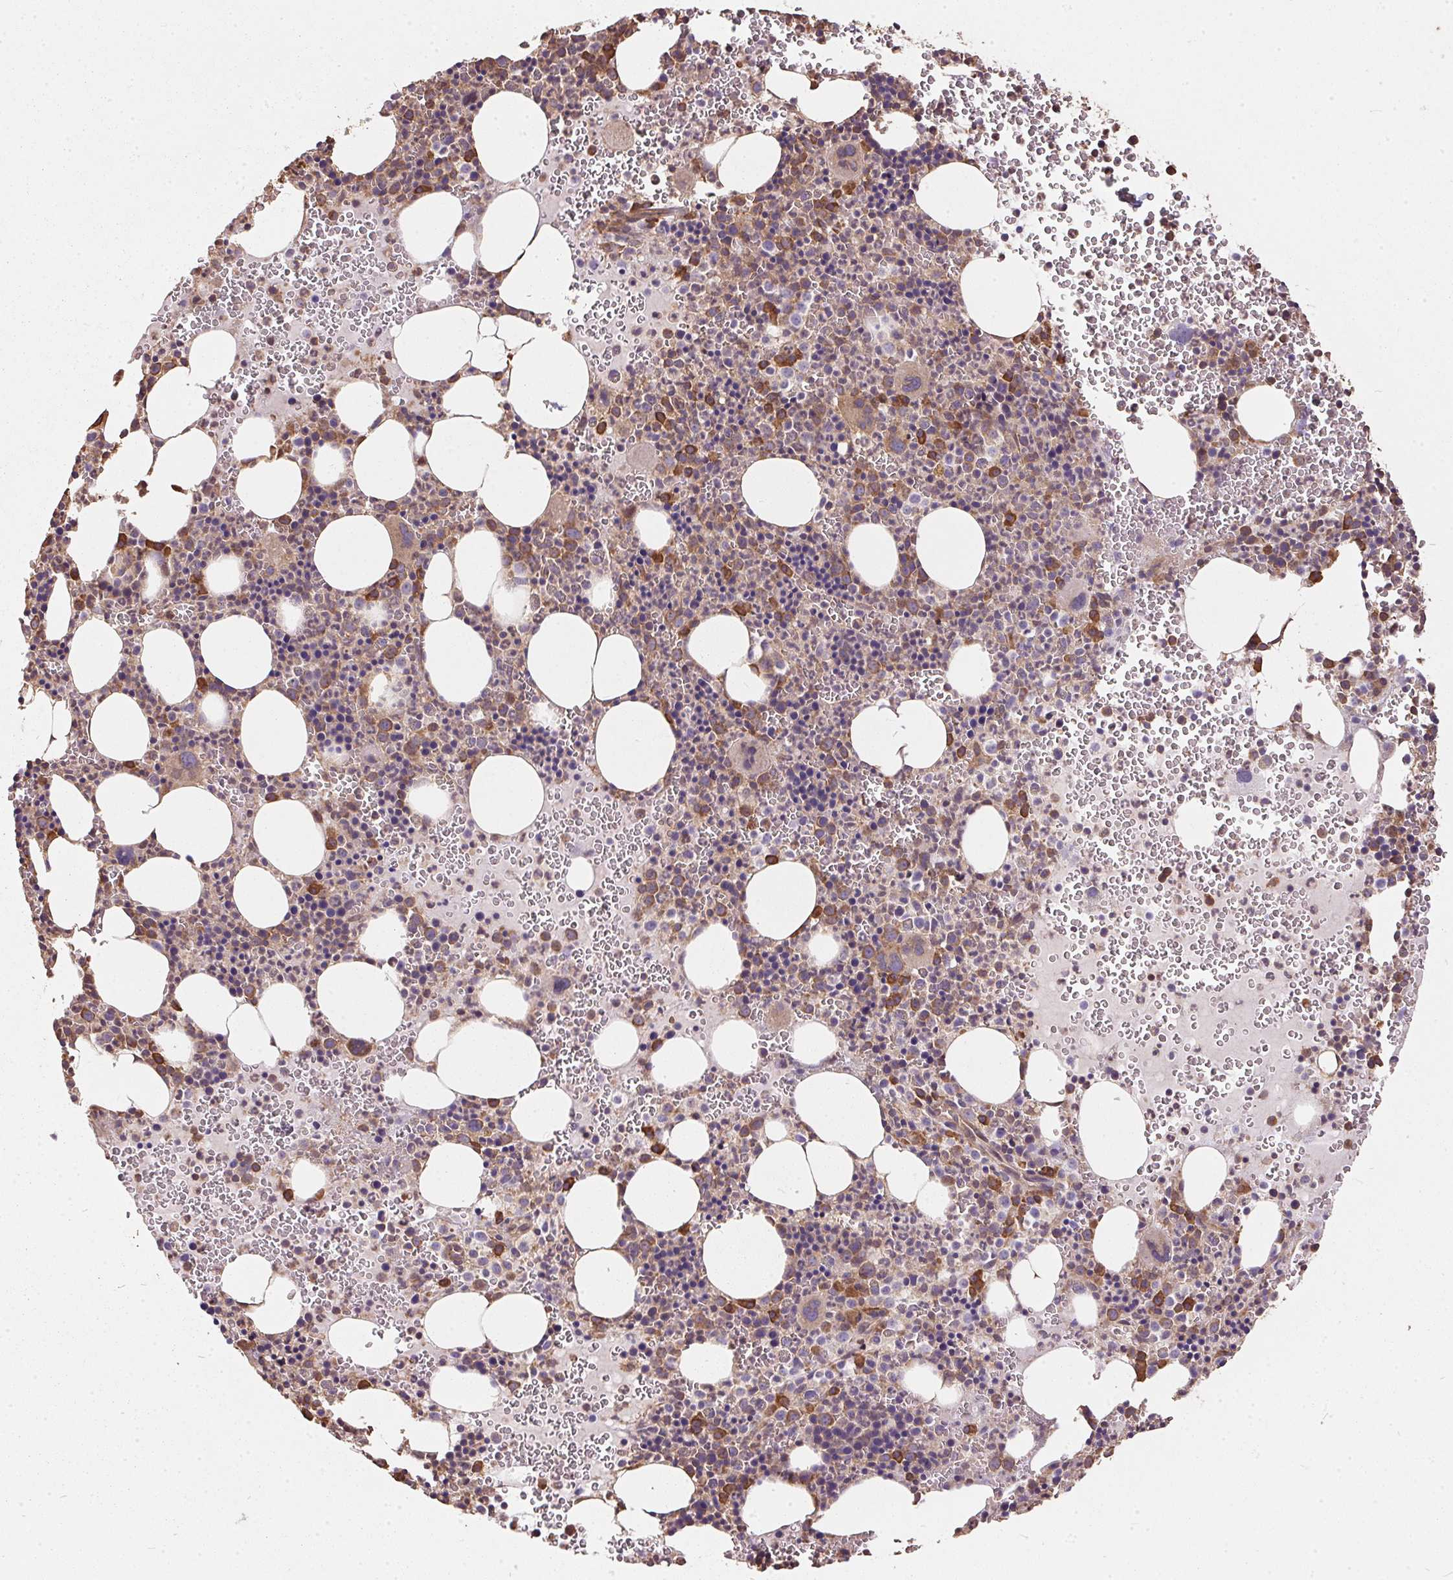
{"staining": {"intensity": "moderate", "quantity": "25%-75%", "location": "cytoplasmic/membranous"}, "tissue": "bone marrow", "cell_type": "Hematopoietic cells", "image_type": "normal", "snomed": [{"axis": "morphology", "description": "Normal tissue, NOS"}, {"axis": "topography", "description": "Bone marrow"}], "caption": "Hematopoietic cells show medium levels of moderate cytoplasmic/membranous positivity in approximately 25%-75% of cells in benign bone marrow. (brown staining indicates protein expression, while blue staining denotes nuclei).", "gene": "EIF2S1", "patient": {"sex": "male", "age": 63}}